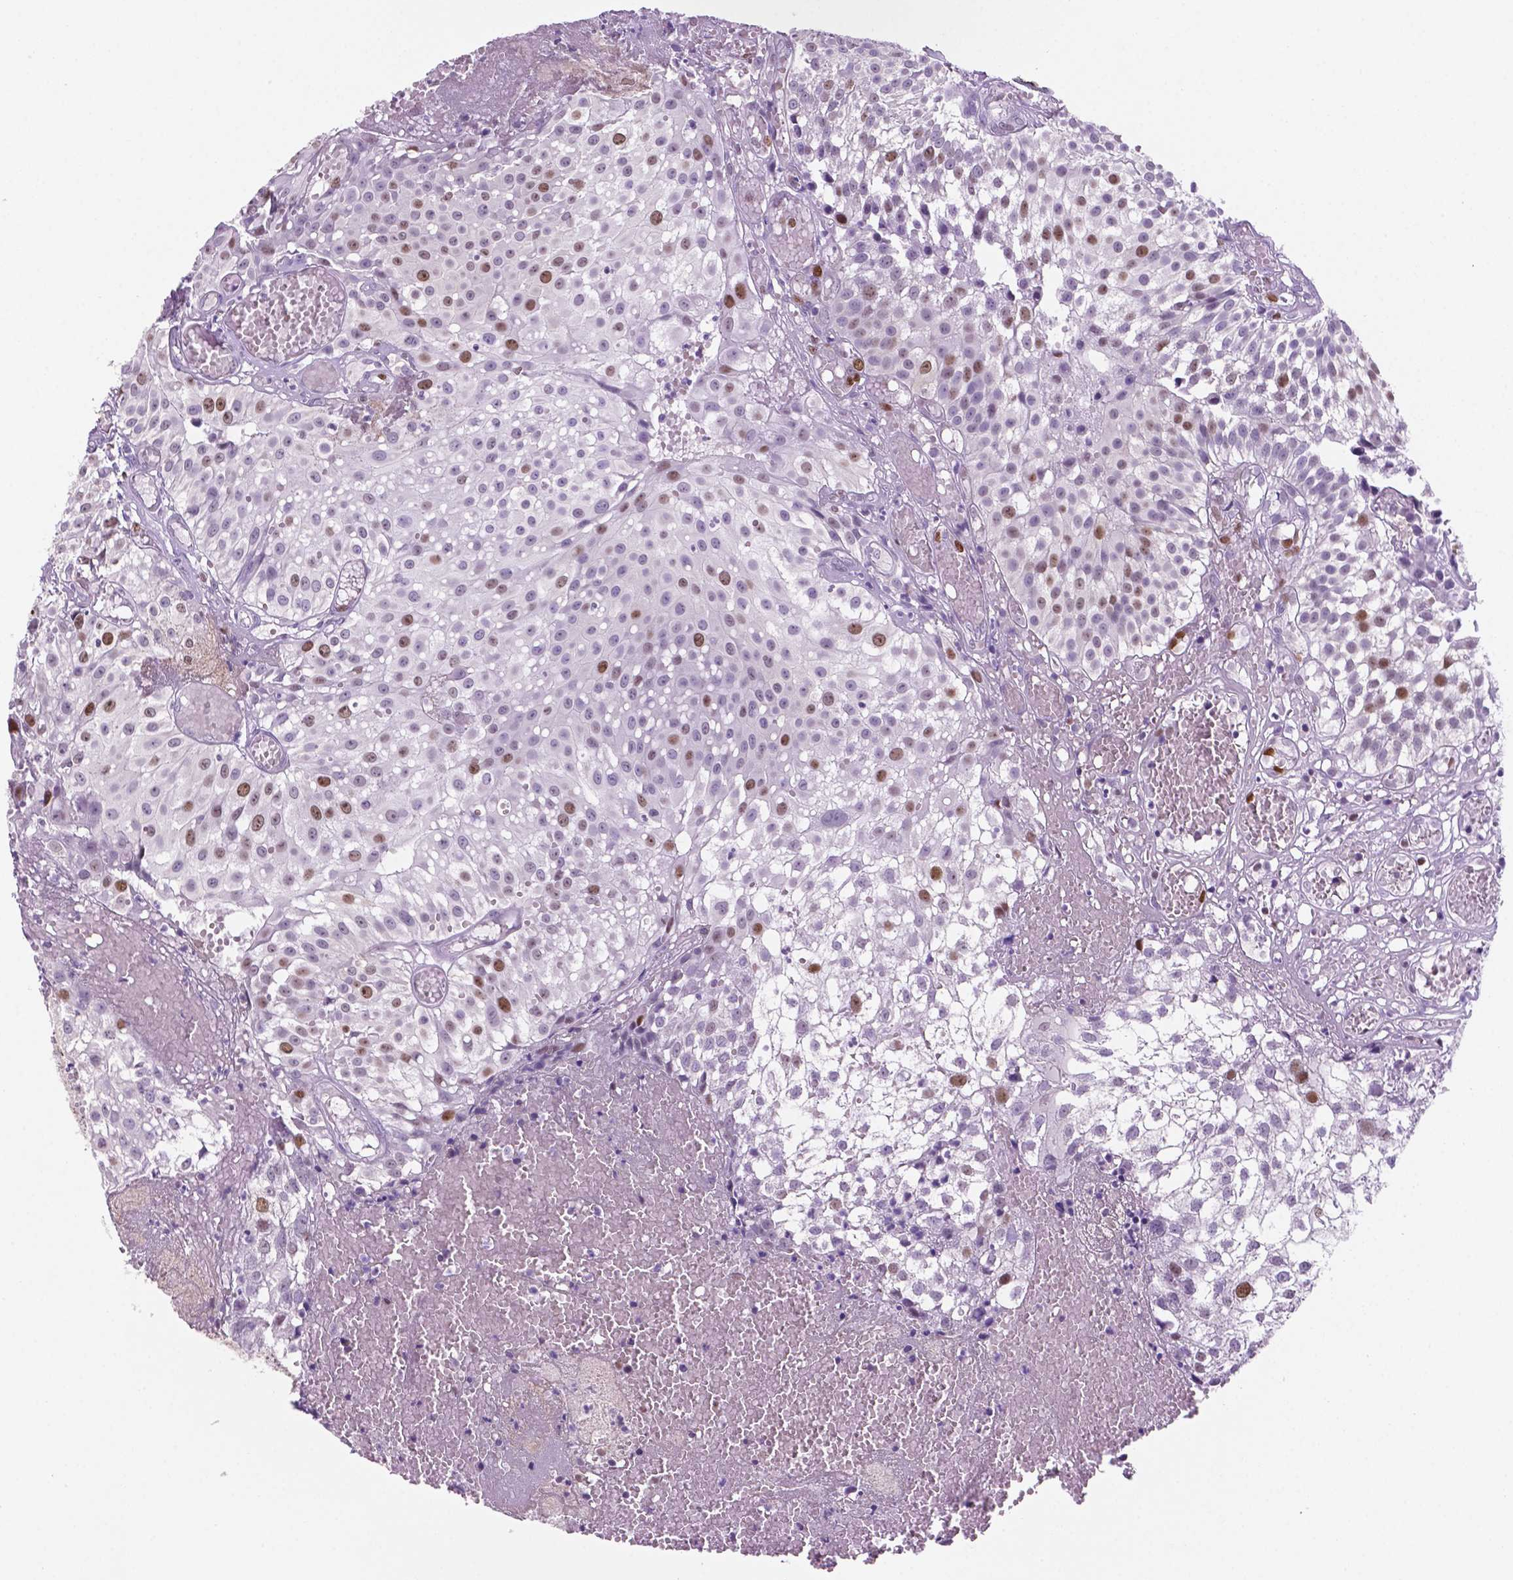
{"staining": {"intensity": "moderate", "quantity": "<25%", "location": "nuclear"}, "tissue": "urothelial cancer", "cell_type": "Tumor cells", "image_type": "cancer", "snomed": [{"axis": "morphology", "description": "Urothelial carcinoma, Low grade"}, {"axis": "topography", "description": "Urinary bladder"}], "caption": "An image of human urothelial cancer stained for a protein displays moderate nuclear brown staining in tumor cells. The protein of interest is shown in brown color, while the nuclei are stained blue.", "gene": "NCAPH2", "patient": {"sex": "male", "age": 79}}